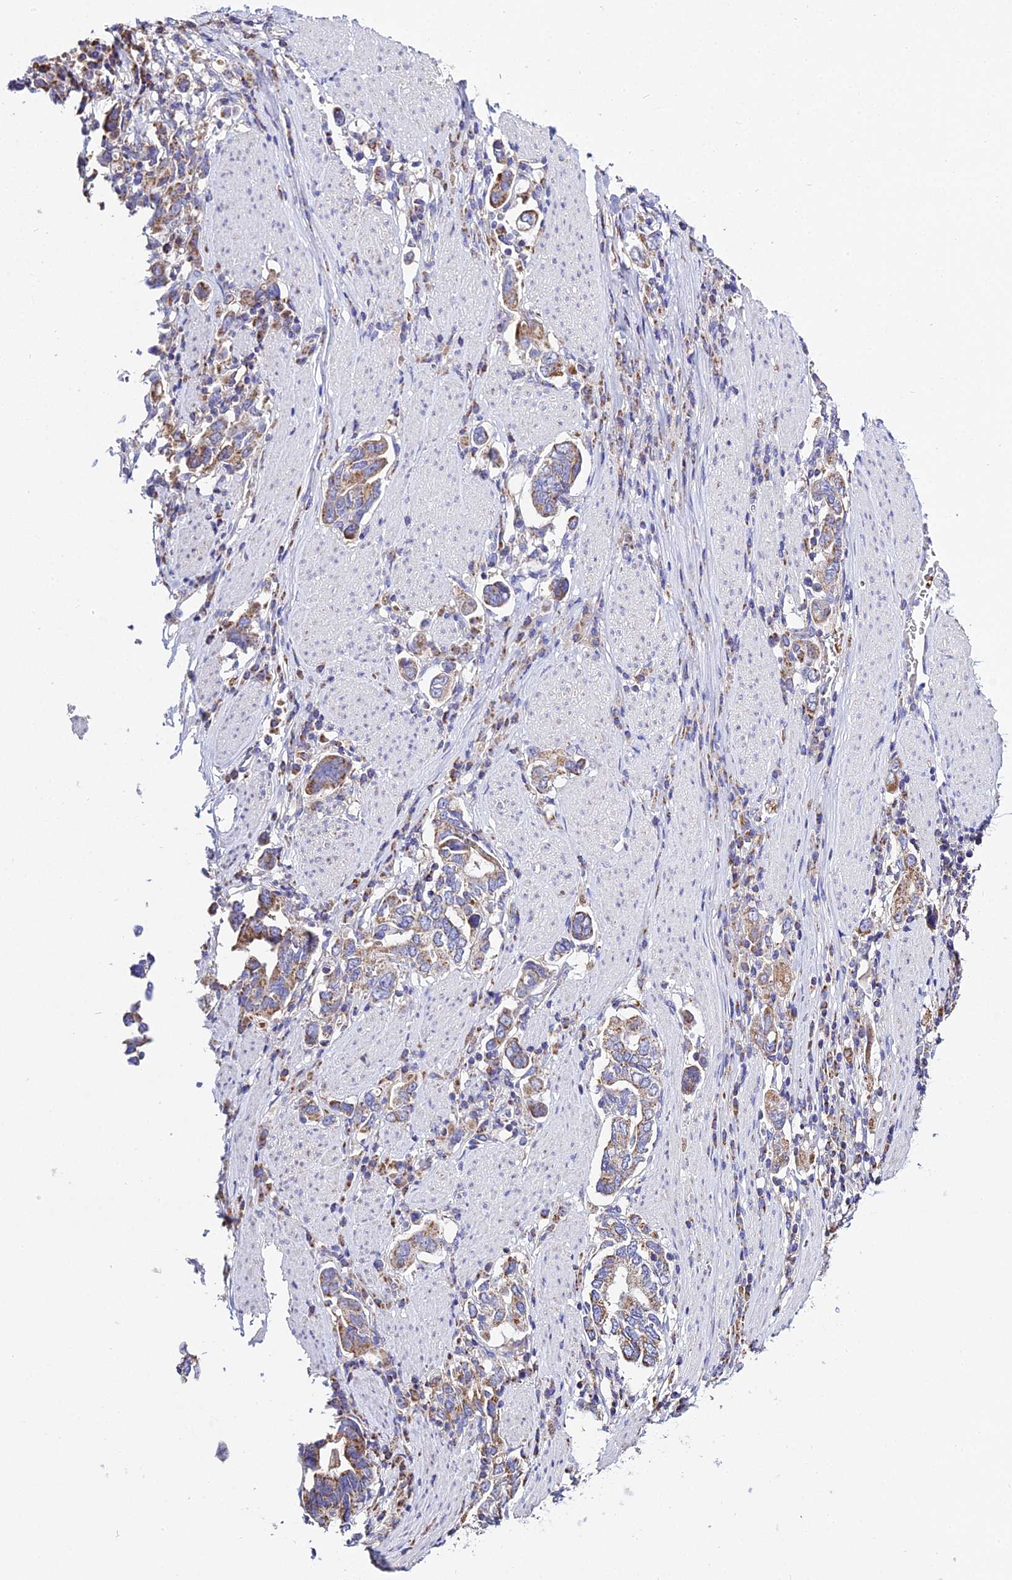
{"staining": {"intensity": "moderate", "quantity": ">75%", "location": "cytoplasmic/membranous"}, "tissue": "stomach cancer", "cell_type": "Tumor cells", "image_type": "cancer", "snomed": [{"axis": "morphology", "description": "Adenocarcinoma, NOS"}, {"axis": "topography", "description": "Stomach, upper"}, {"axis": "topography", "description": "Stomach"}], "caption": "This image exhibits IHC staining of human stomach cancer (adenocarcinoma), with medium moderate cytoplasmic/membranous positivity in about >75% of tumor cells.", "gene": "TYW5", "patient": {"sex": "male", "age": 62}}